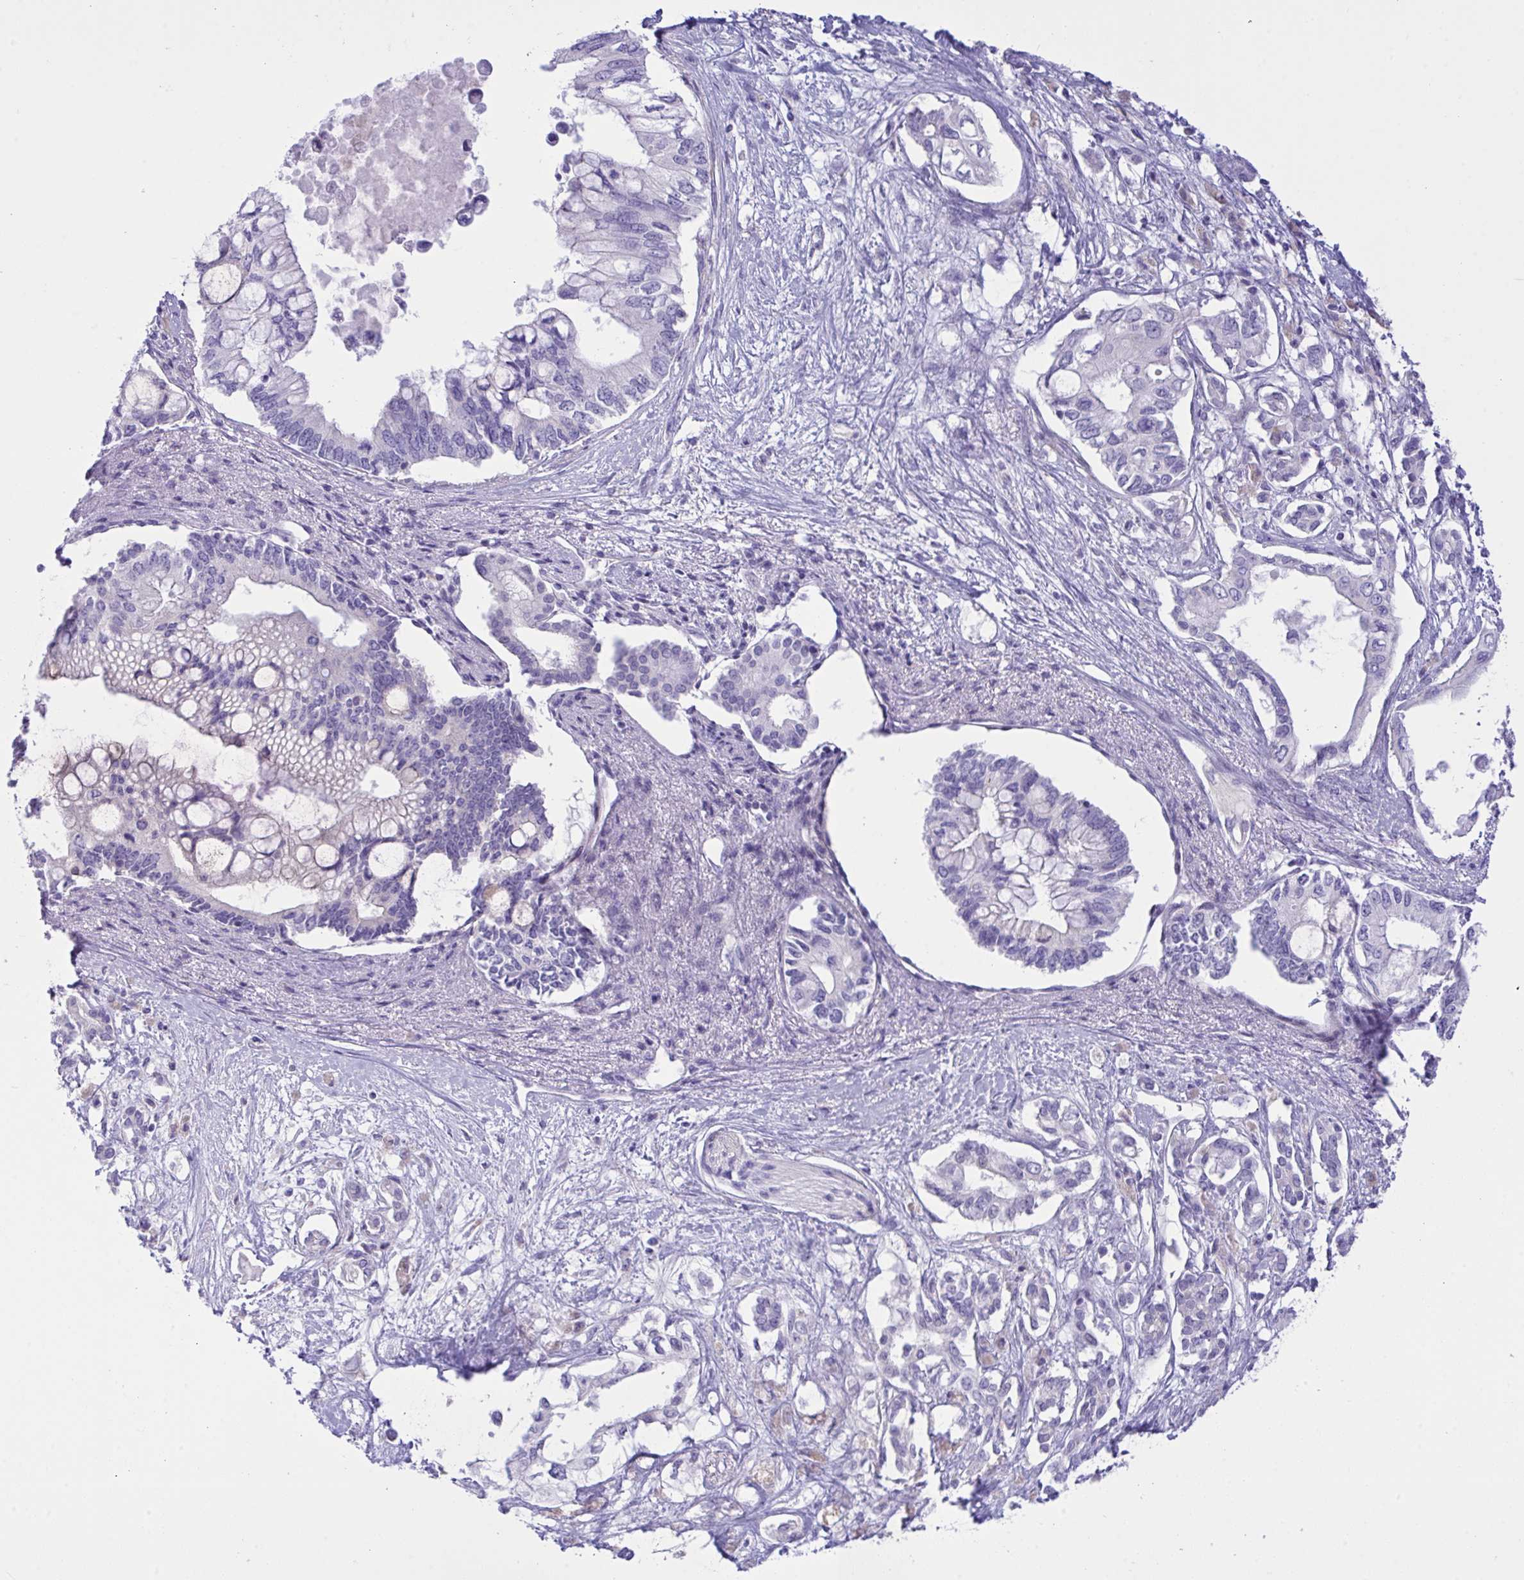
{"staining": {"intensity": "negative", "quantity": "none", "location": "none"}, "tissue": "pancreatic cancer", "cell_type": "Tumor cells", "image_type": "cancer", "snomed": [{"axis": "morphology", "description": "Adenocarcinoma, NOS"}, {"axis": "topography", "description": "Pancreas"}], "caption": "Protein analysis of adenocarcinoma (pancreatic) displays no significant staining in tumor cells.", "gene": "WDR97", "patient": {"sex": "female", "age": 63}}